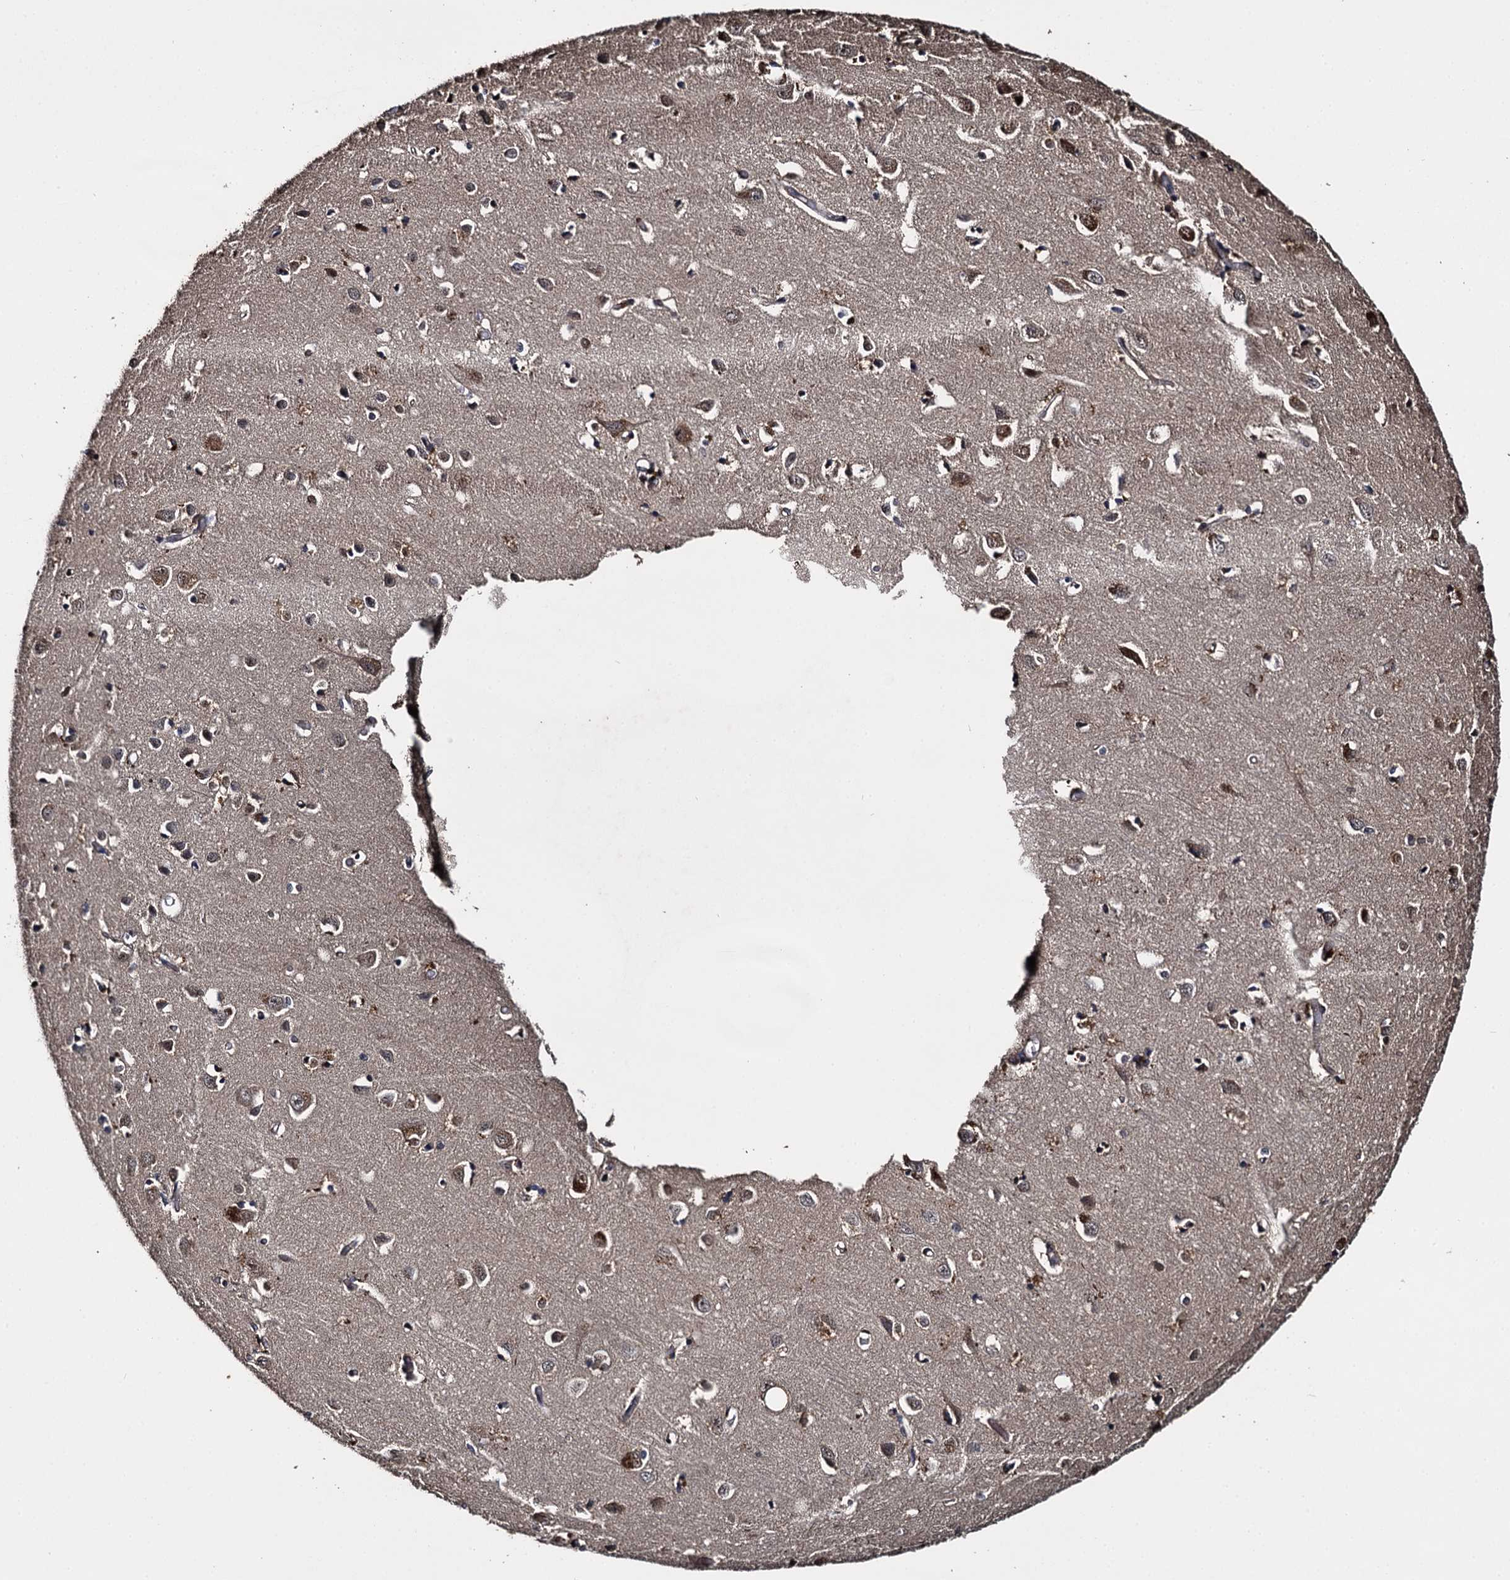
{"staining": {"intensity": "moderate", "quantity": ">75%", "location": "cytoplasmic/membranous,nuclear"}, "tissue": "cerebral cortex", "cell_type": "Endothelial cells", "image_type": "normal", "snomed": [{"axis": "morphology", "description": "Normal tissue, NOS"}, {"axis": "topography", "description": "Cerebral cortex"}], "caption": "This is a histology image of IHC staining of unremarkable cerebral cortex, which shows moderate expression in the cytoplasmic/membranous,nuclear of endothelial cells.", "gene": "SLC46A3", "patient": {"sex": "female", "age": 64}}